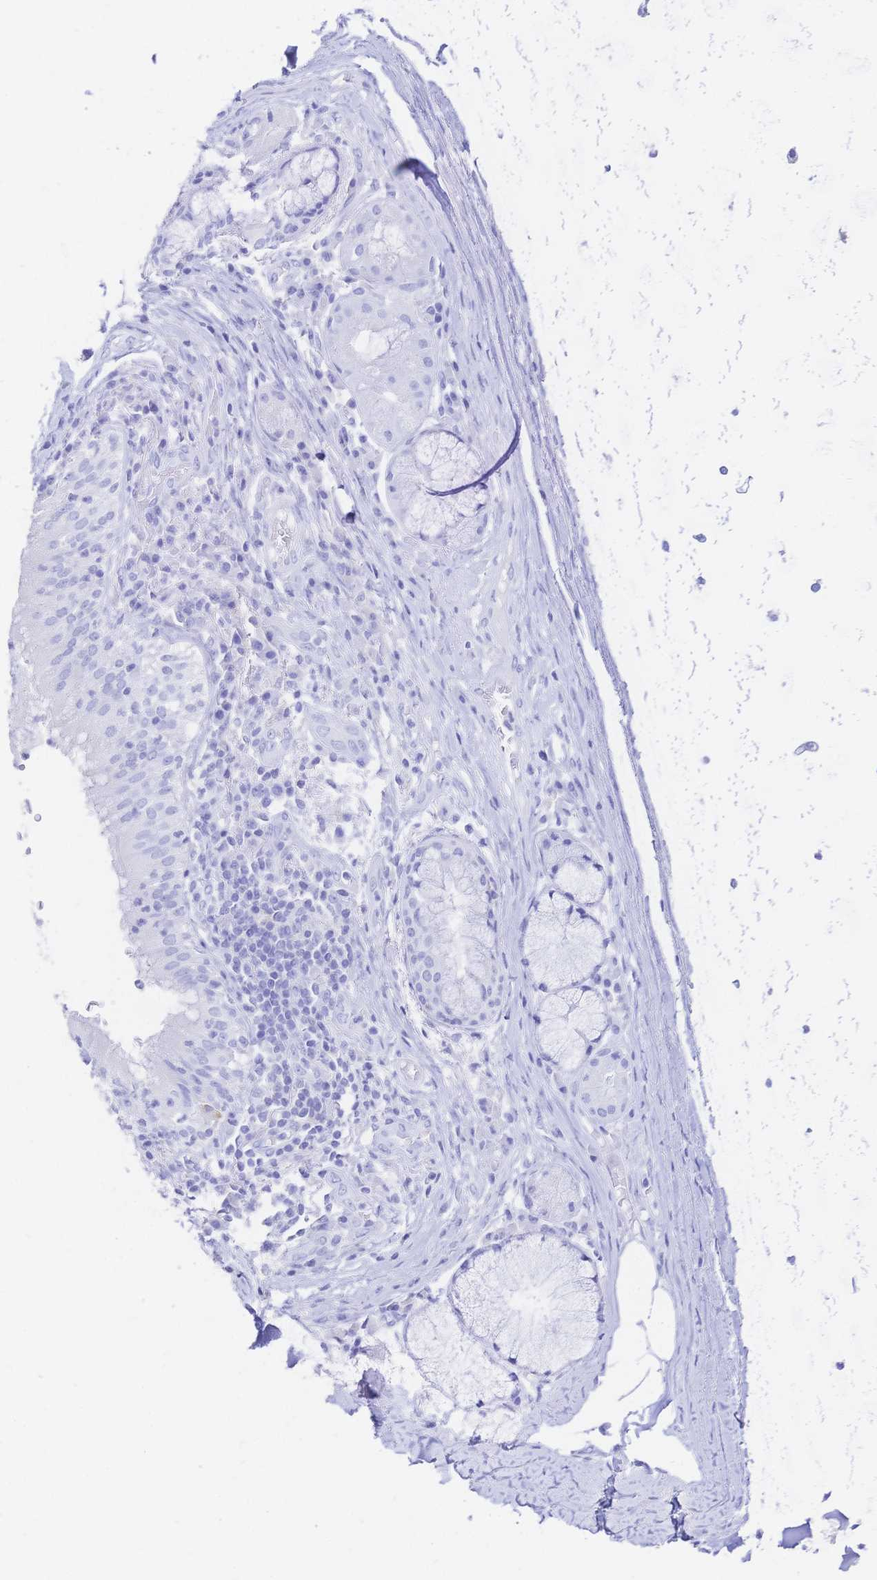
{"staining": {"intensity": "negative", "quantity": "none", "location": "none"}, "tissue": "bronchus", "cell_type": "Respiratory epithelial cells", "image_type": "normal", "snomed": [{"axis": "morphology", "description": "Normal tissue, NOS"}, {"axis": "topography", "description": "Cartilage tissue"}, {"axis": "topography", "description": "Bronchus"}], "caption": "IHC micrograph of unremarkable human bronchus stained for a protein (brown), which exhibits no staining in respiratory epithelial cells.", "gene": "UMOD", "patient": {"sex": "male", "age": 56}}